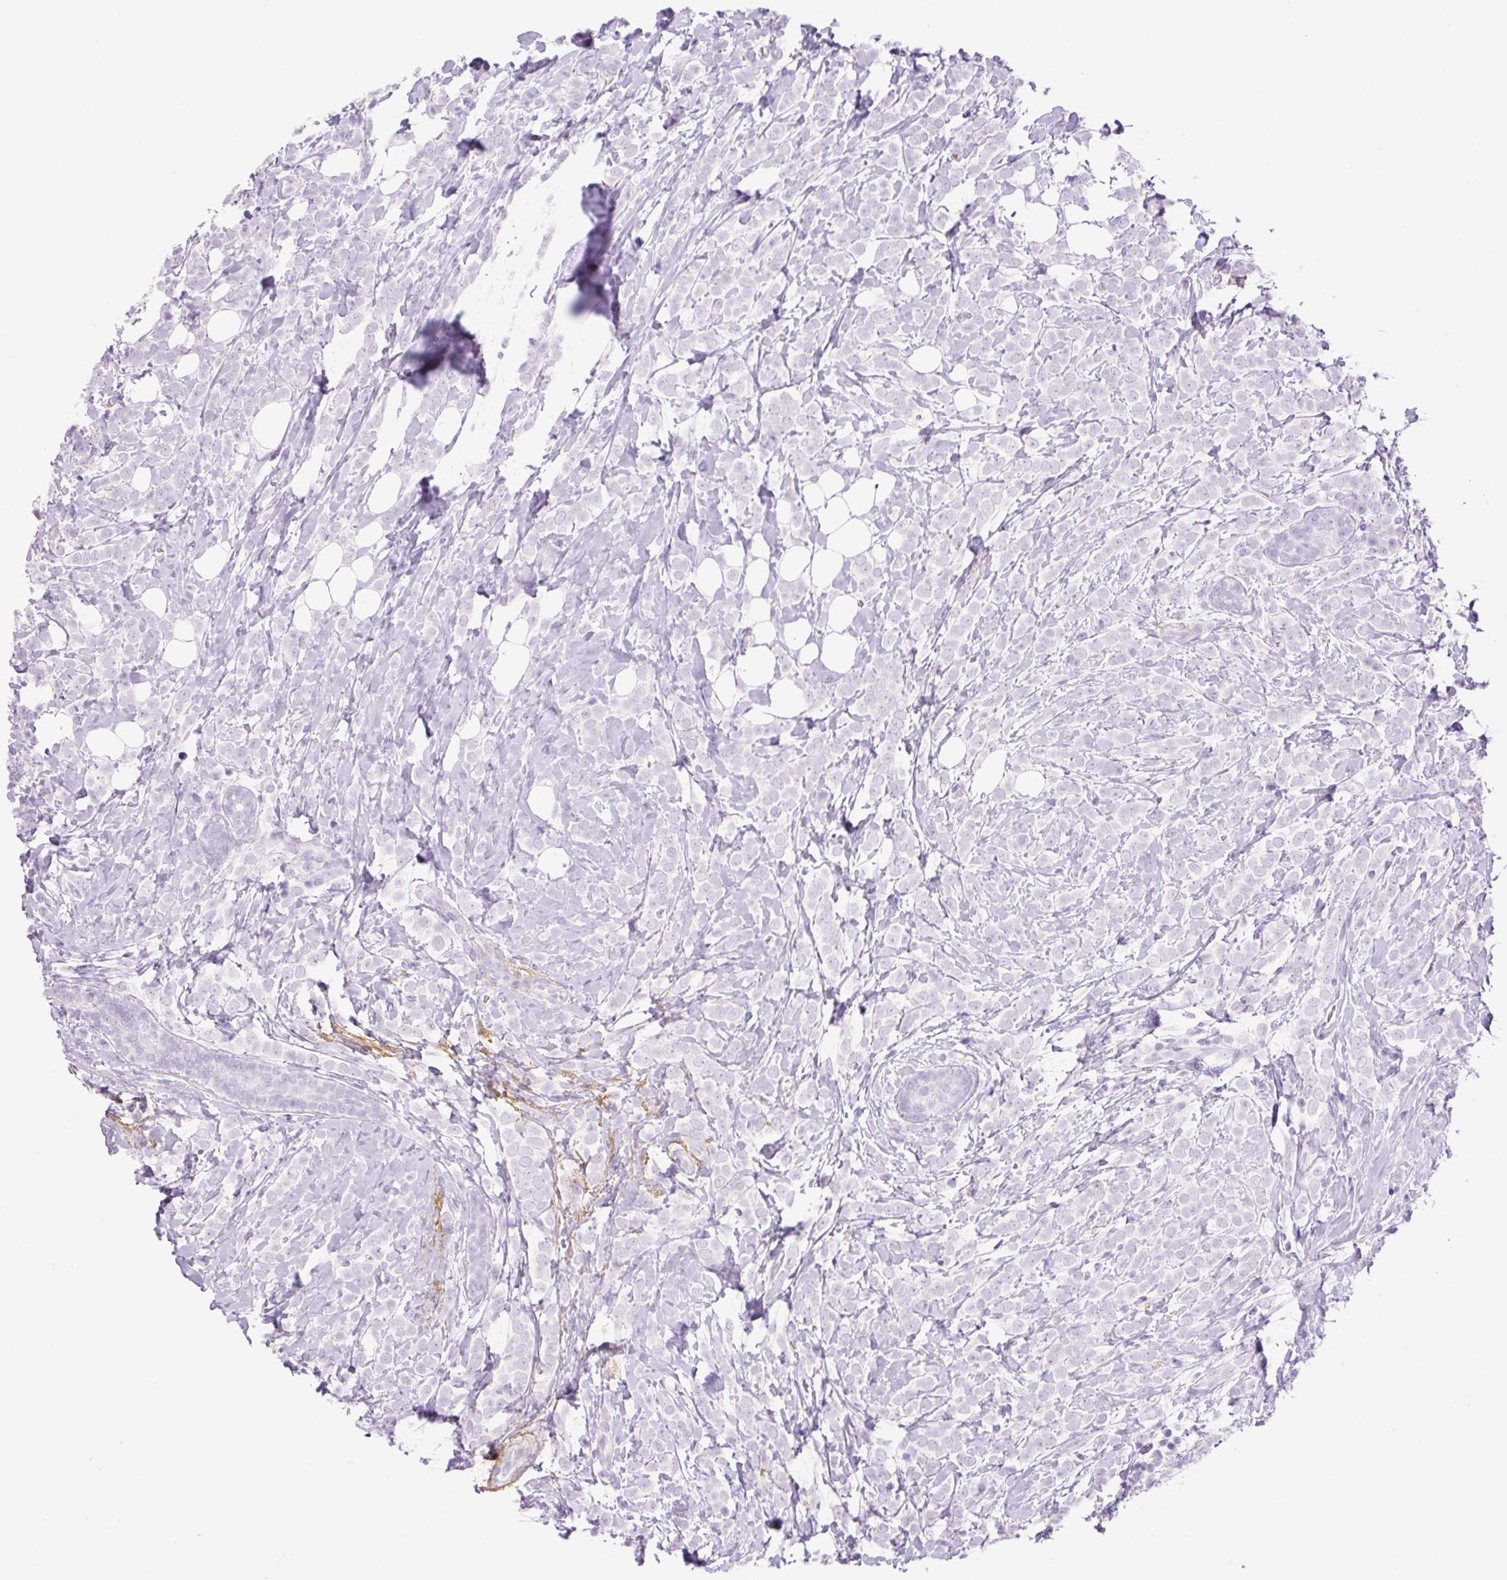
{"staining": {"intensity": "negative", "quantity": "none", "location": "none"}, "tissue": "breast cancer", "cell_type": "Tumor cells", "image_type": "cancer", "snomed": [{"axis": "morphology", "description": "Lobular carcinoma"}, {"axis": "topography", "description": "Breast"}], "caption": "Immunohistochemistry of breast cancer (lobular carcinoma) demonstrates no positivity in tumor cells.", "gene": "SP140L", "patient": {"sex": "female", "age": 49}}